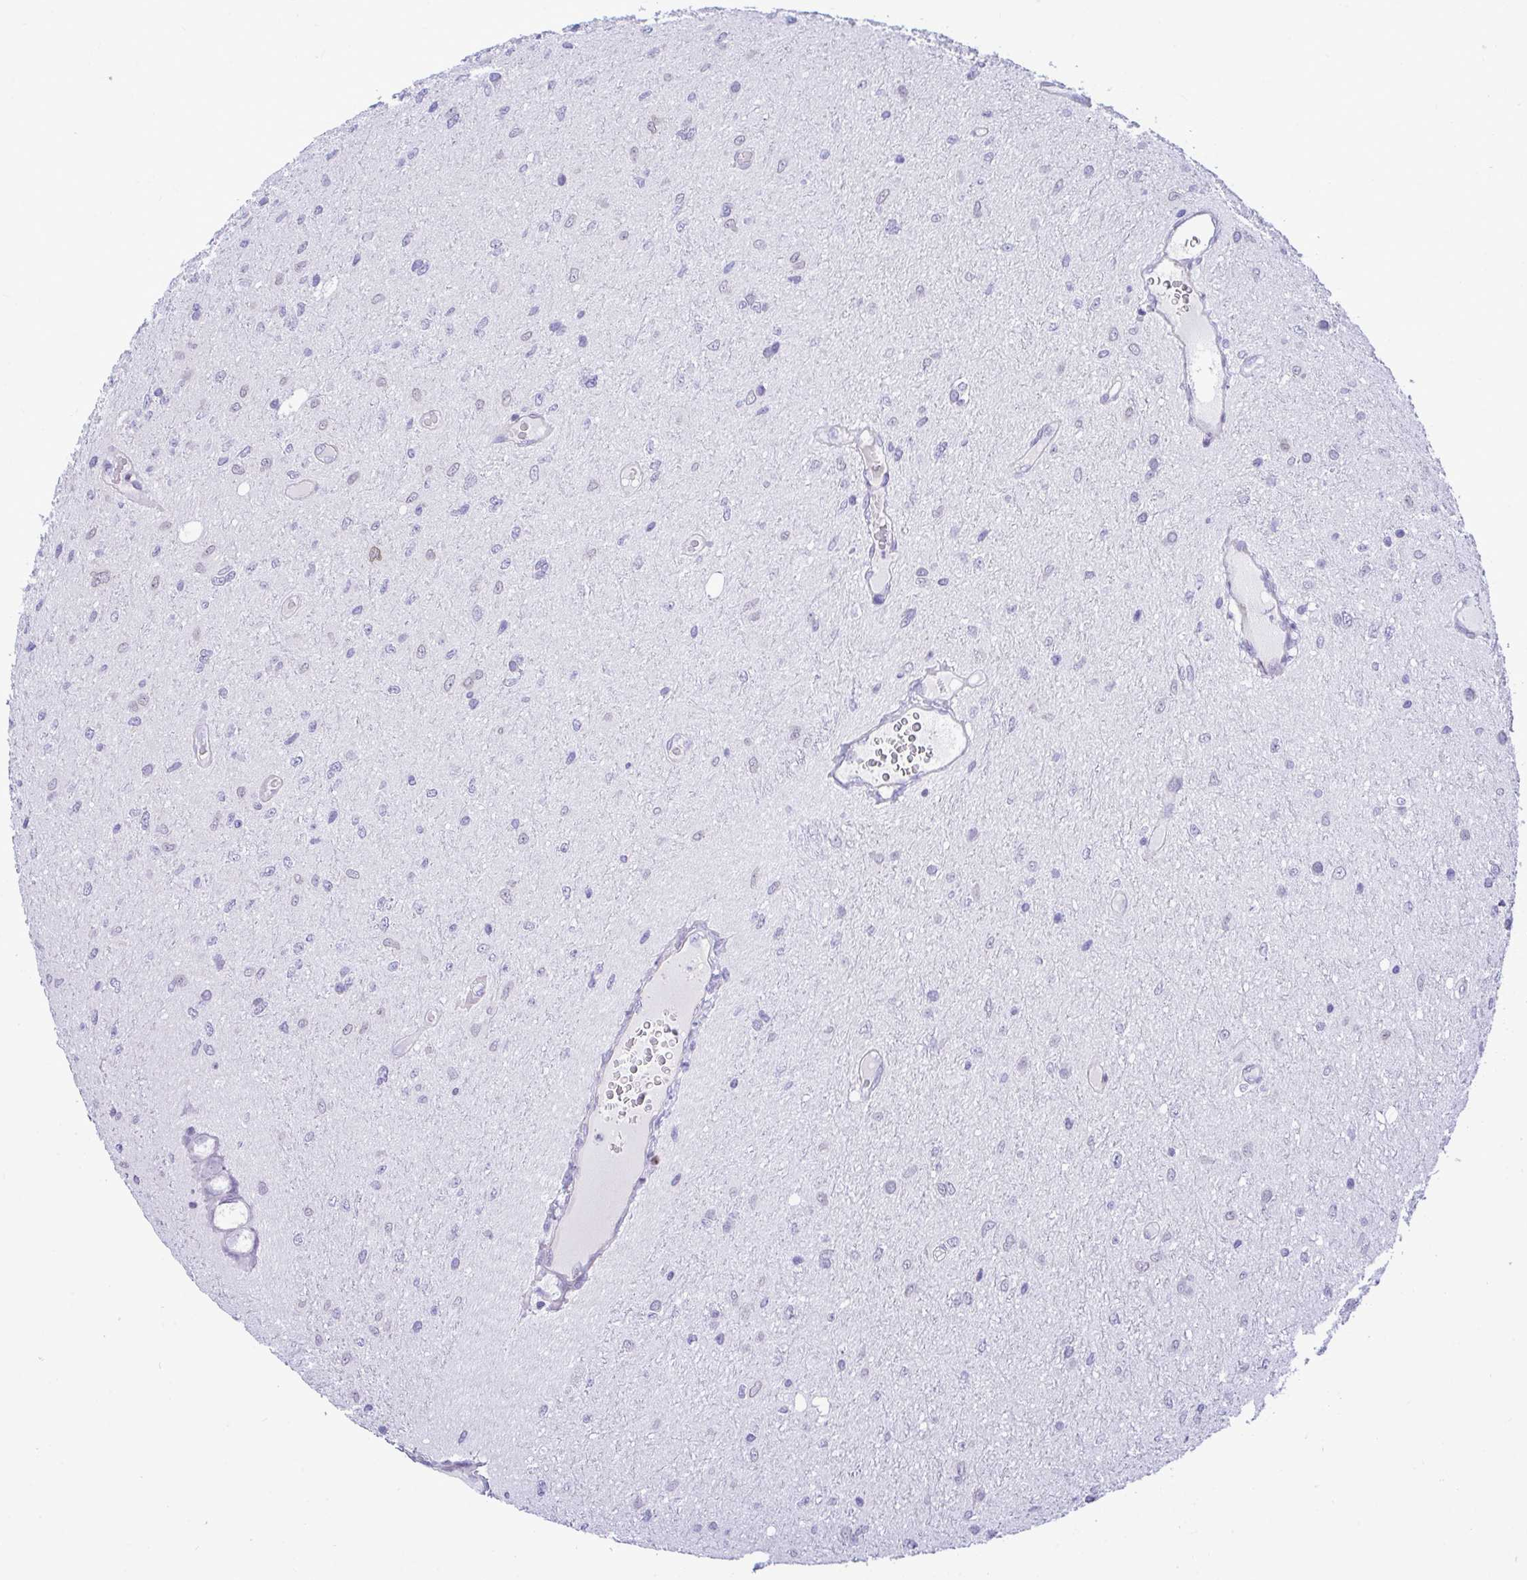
{"staining": {"intensity": "negative", "quantity": "none", "location": "none"}, "tissue": "glioma", "cell_type": "Tumor cells", "image_type": "cancer", "snomed": [{"axis": "morphology", "description": "Glioma, malignant, Low grade"}, {"axis": "topography", "description": "Cerebellum"}], "caption": "Immunohistochemistry (IHC) photomicrograph of glioma stained for a protein (brown), which displays no expression in tumor cells.", "gene": "SLC25A51", "patient": {"sex": "female", "age": 5}}